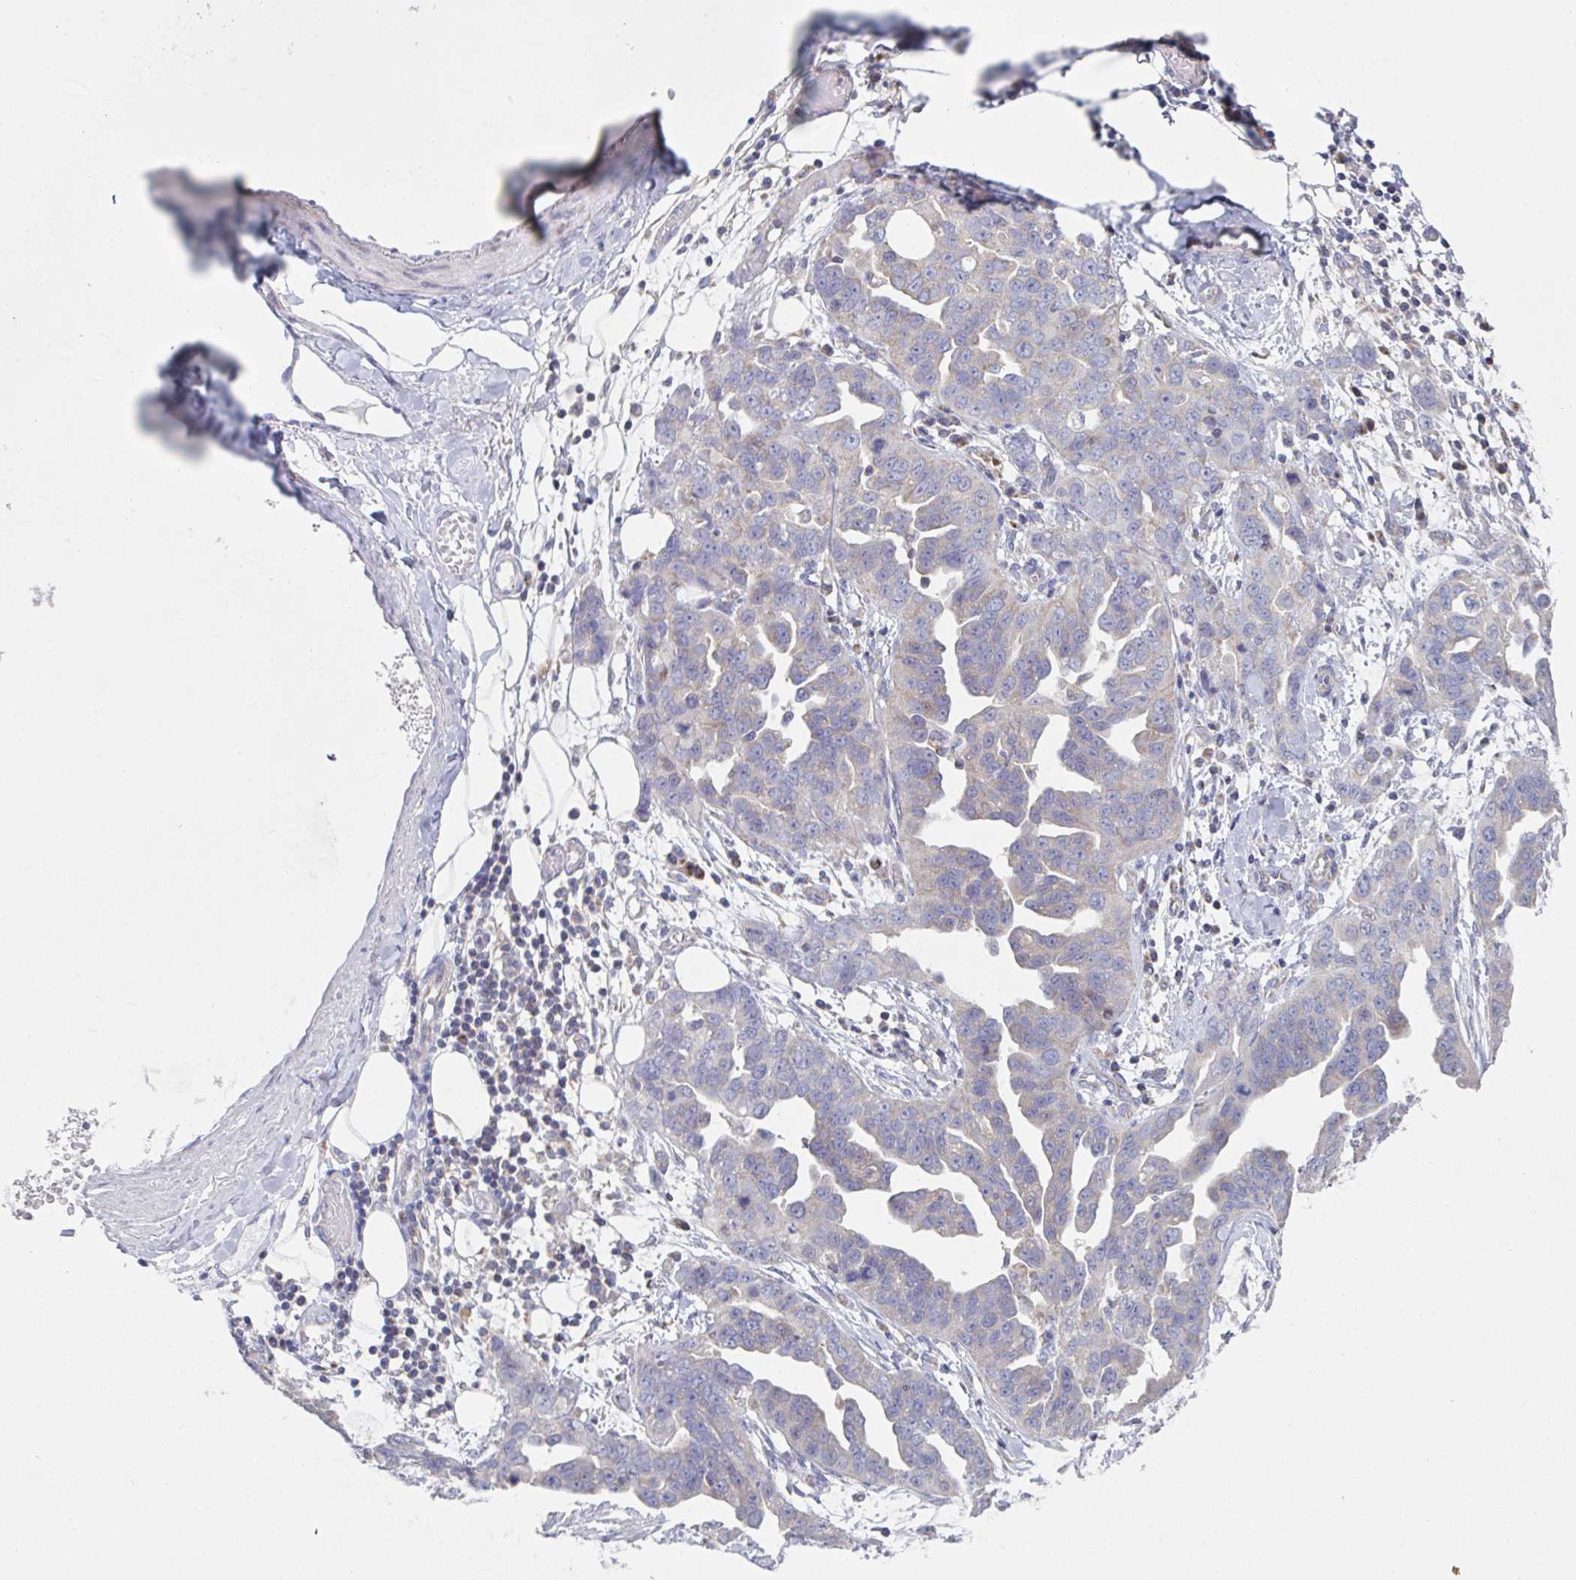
{"staining": {"intensity": "negative", "quantity": "none", "location": "none"}, "tissue": "ovarian cancer", "cell_type": "Tumor cells", "image_type": "cancer", "snomed": [{"axis": "morphology", "description": "Cystadenocarcinoma, serous, NOS"}, {"axis": "topography", "description": "Ovary"}], "caption": "A high-resolution image shows IHC staining of ovarian cancer, which exhibits no significant positivity in tumor cells. Brightfield microscopy of immunohistochemistry stained with DAB (3,3'-diaminobenzidine) (brown) and hematoxylin (blue), captured at high magnification.", "gene": "NDUFA7", "patient": {"sex": "female", "age": 75}}